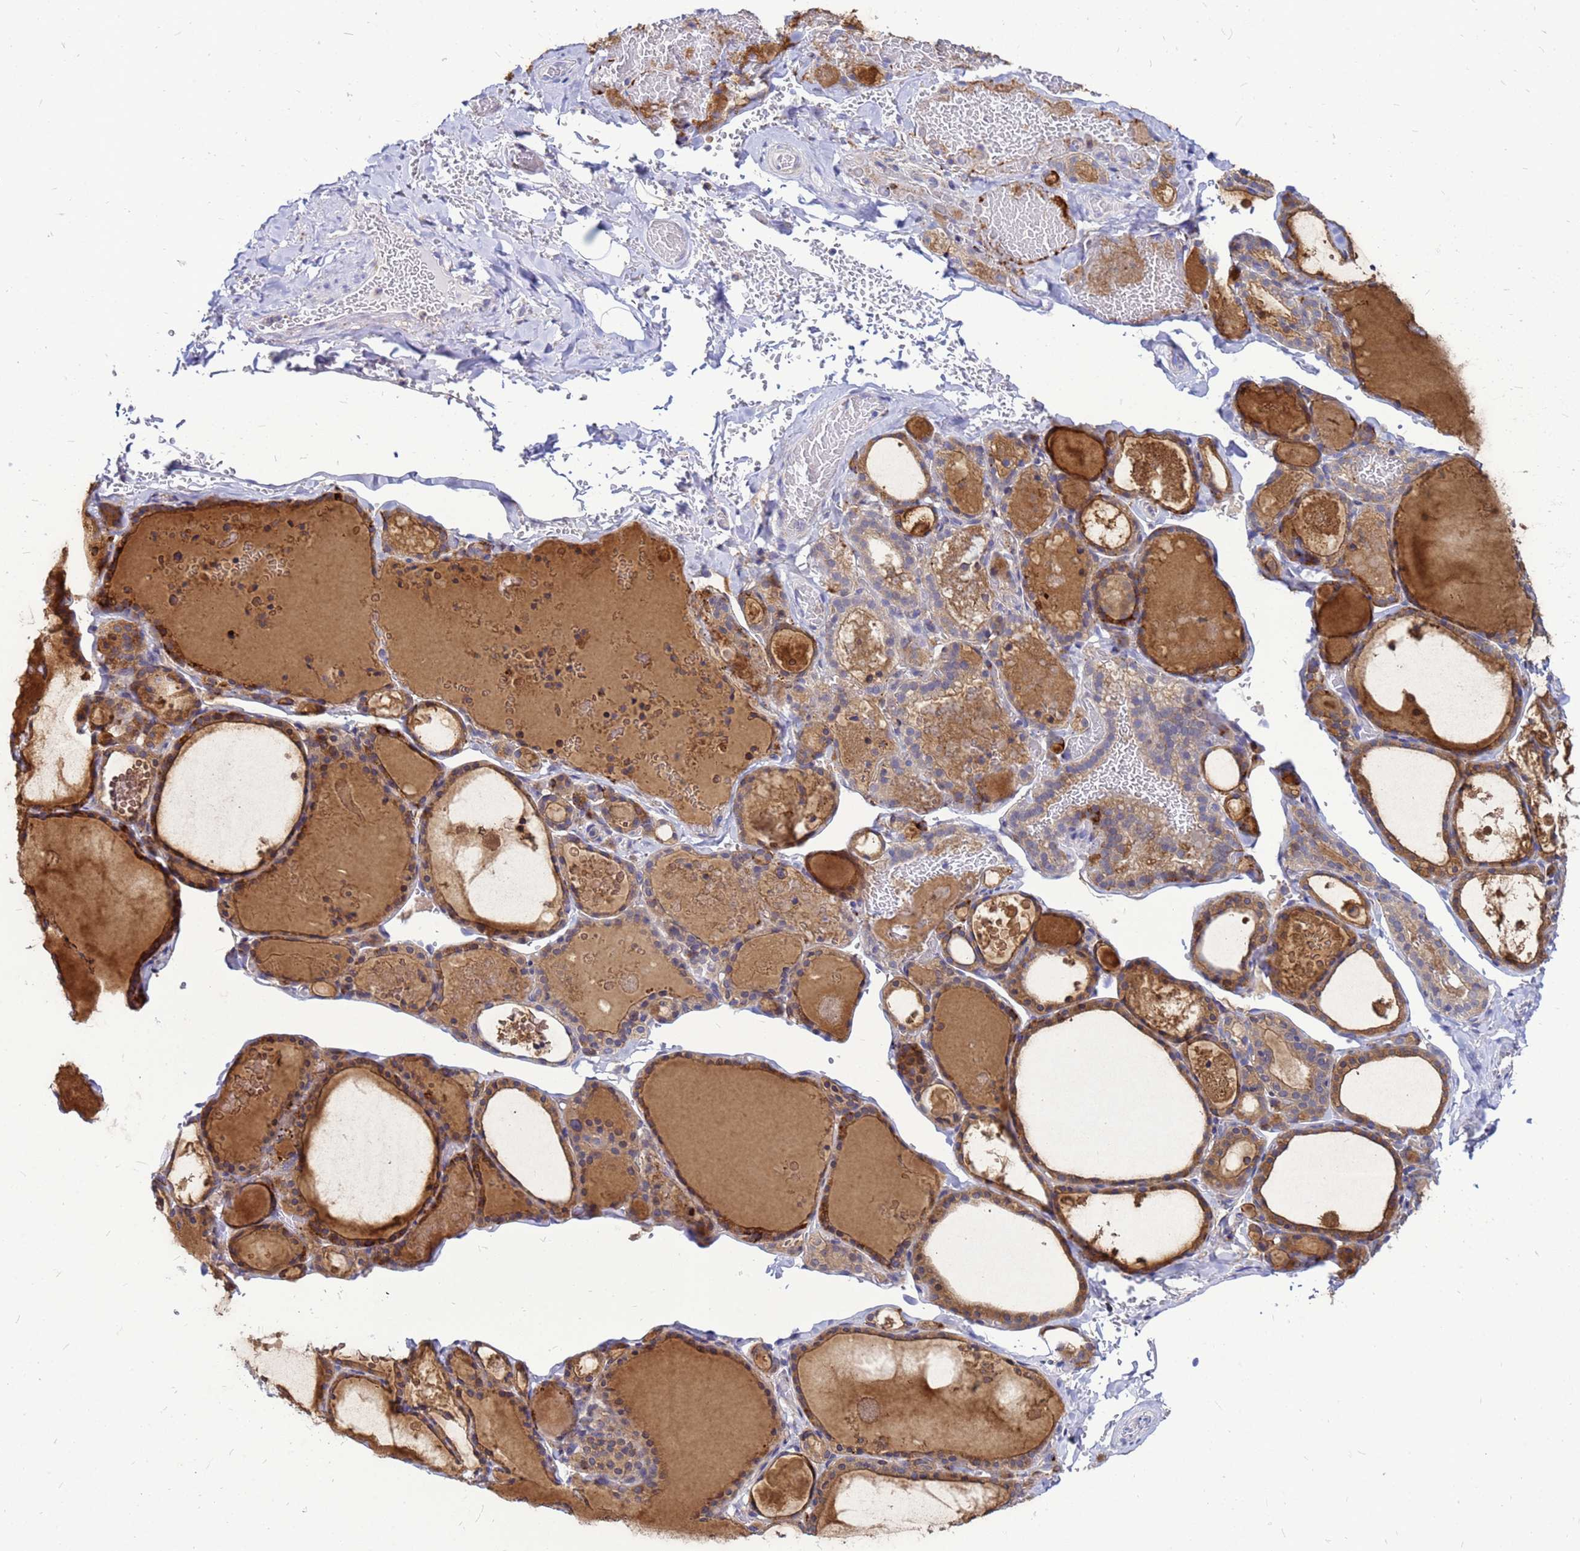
{"staining": {"intensity": "strong", "quantity": "25%-75%", "location": "cytoplasmic/membranous"}, "tissue": "thyroid gland", "cell_type": "Glandular cells", "image_type": "normal", "snomed": [{"axis": "morphology", "description": "Normal tissue, NOS"}, {"axis": "topography", "description": "Thyroid gland"}], "caption": "Strong cytoplasmic/membranous protein staining is appreciated in about 25%-75% of glandular cells in thyroid gland.", "gene": "FHIP1A", "patient": {"sex": "male", "age": 56}}